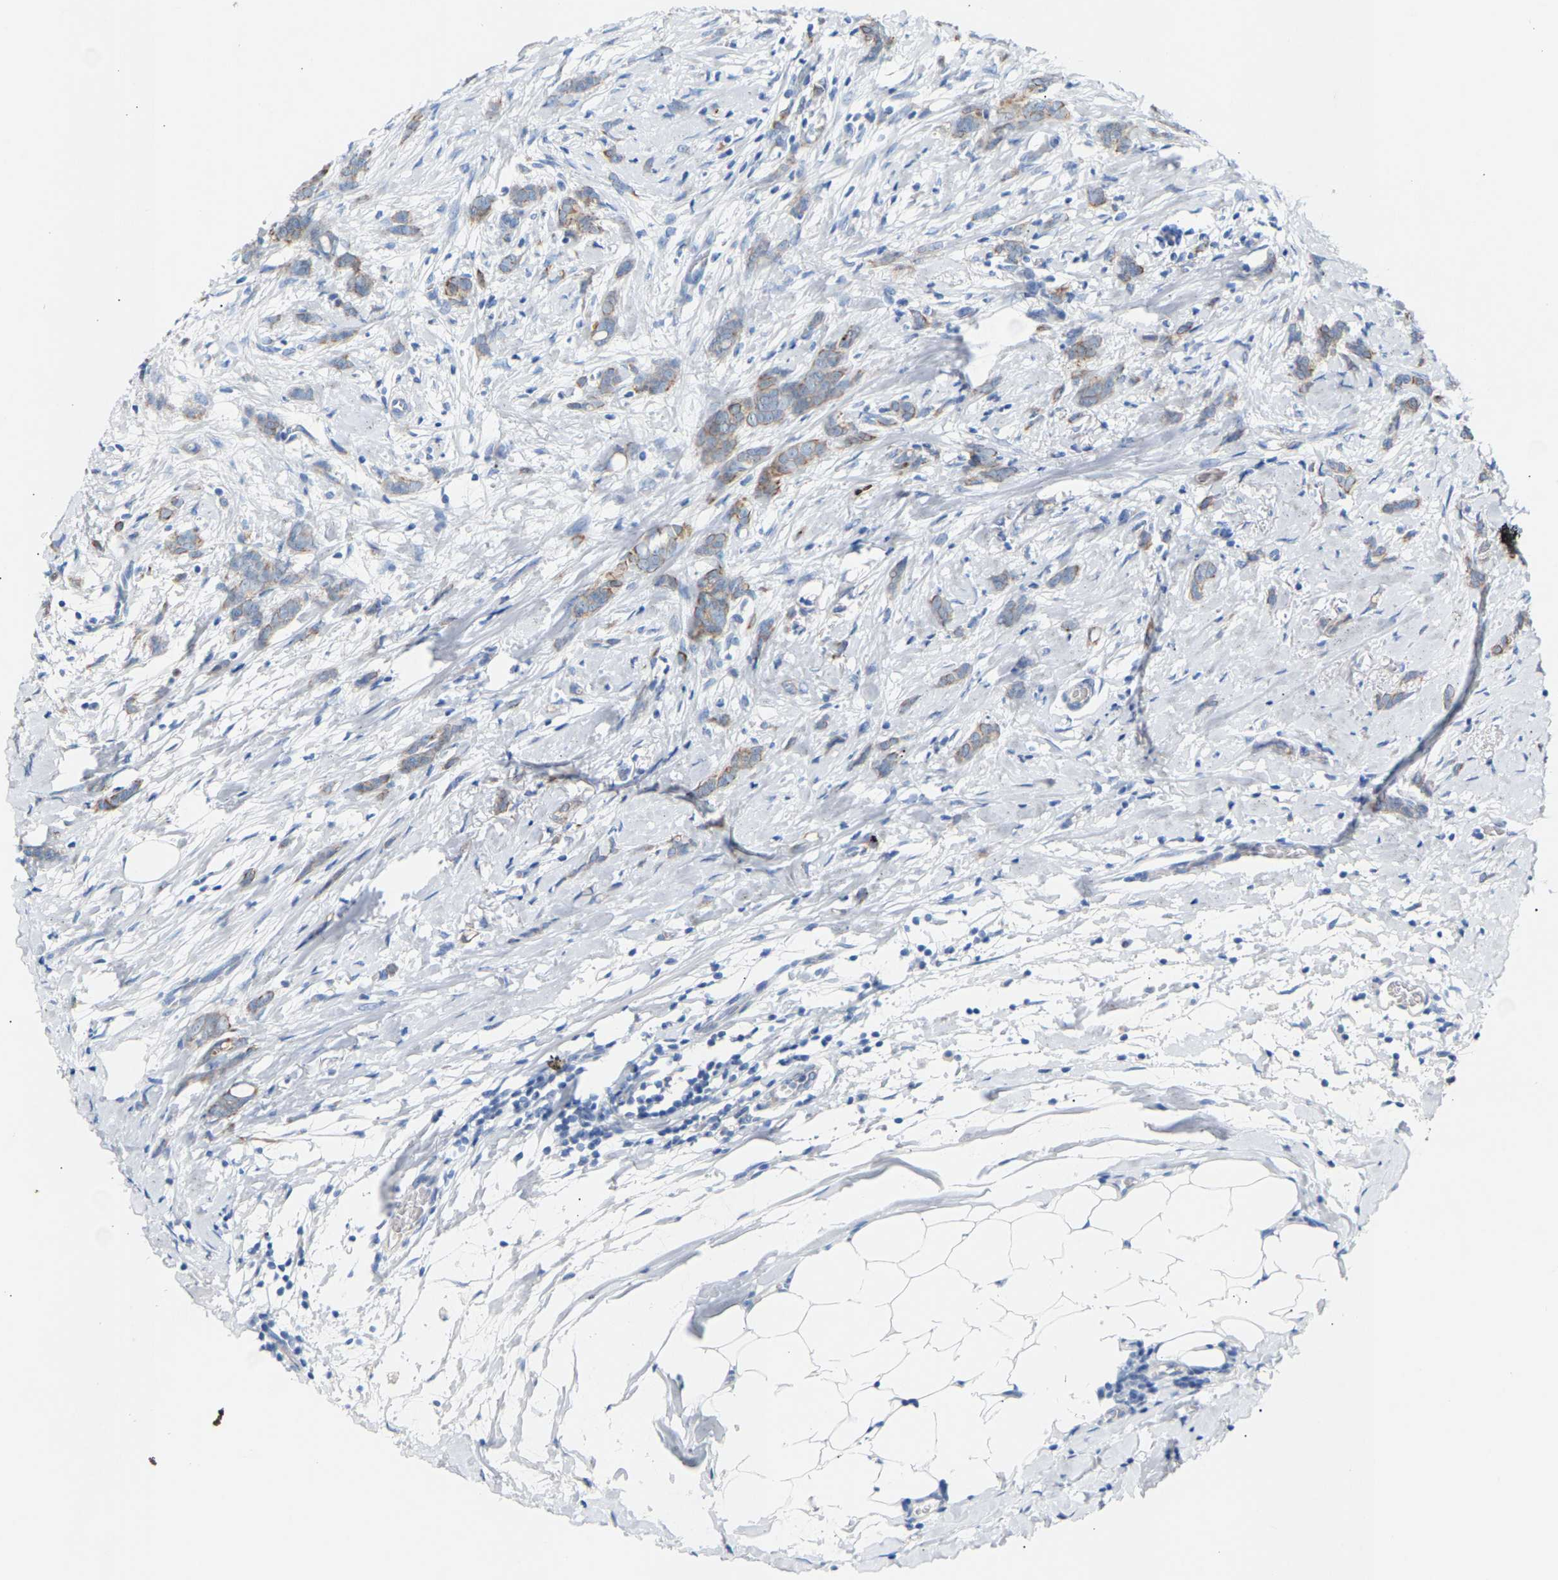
{"staining": {"intensity": "weak", "quantity": ">75%", "location": "cytoplasmic/membranous"}, "tissue": "breast cancer", "cell_type": "Tumor cells", "image_type": "cancer", "snomed": [{"axis": "morphology", "description": "Lobular carcinoma, in situ"}, {"axis": "morphology", "description": "Lobular carcinoma"}, {"axis": "topography", "description": "Breast"}], "caption": "Weak cytoplasmic/membranous protein expression is identified in about >75% of tumor cells in breast cancer.", "gene": "PEX1", "patient": {"sex": "female", "age": 41}}